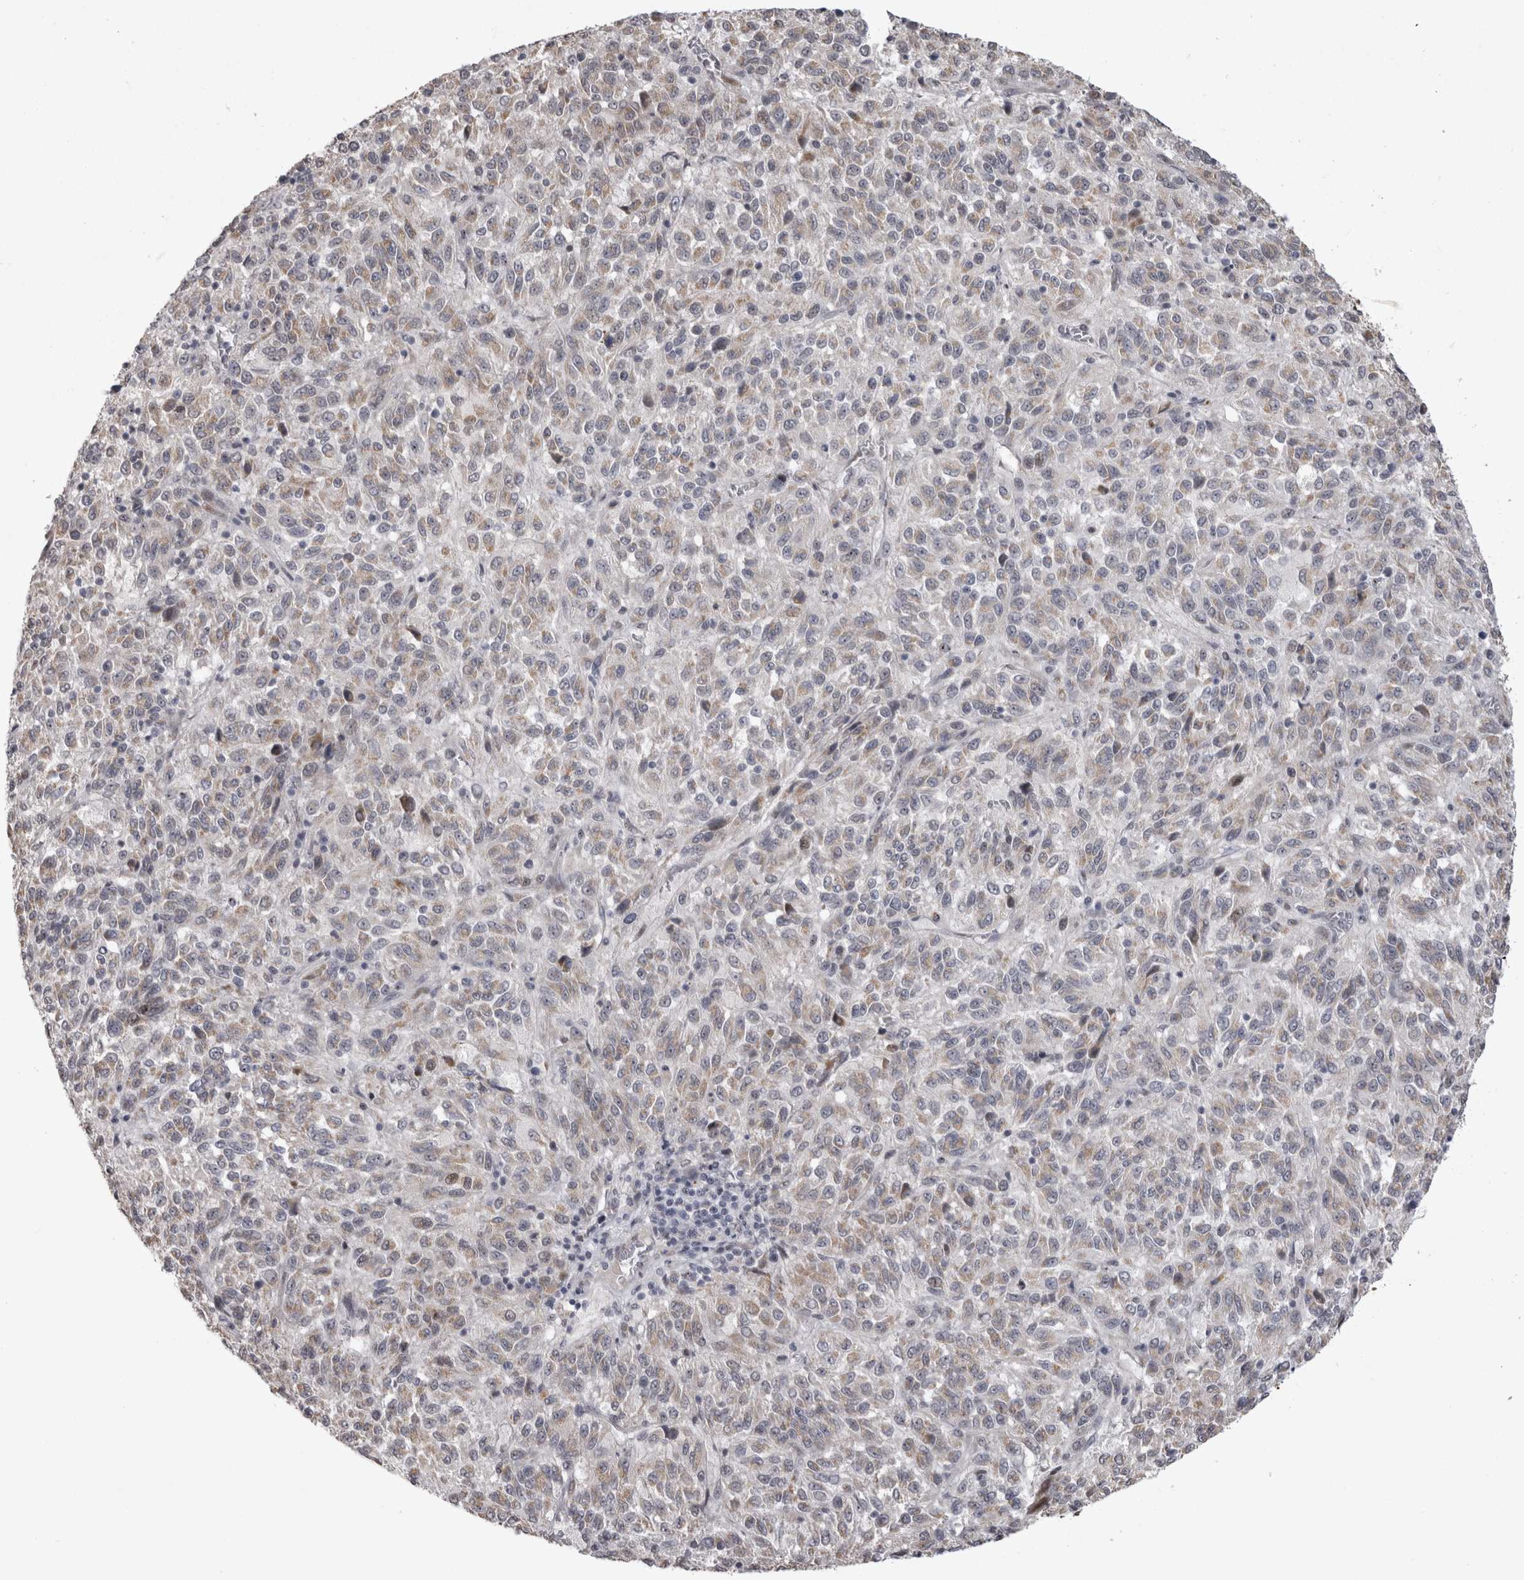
{"staining": {"intensity": "negative", "quantity": "none", "location": "none"}, "tissue": "melanoma", "cell_type": "Tumor cells", "image_type": "cancer", "snomed": [{"axis": "morphology", "description": "Malignant melanoma, Metastatic site"}, {"axis": "topography", "description": "Lung"}], "caption": "A photomicrograph of malignant melanoma (metastatic site) stained for a protein displays no brown staining in tumor cells. (DAB (3,3'-diaminobenzidine) IHC visualized using brightfield microscopy, high magnification).", "gene": "IFI44", "patient": {"sex": "male", "age": 64}}